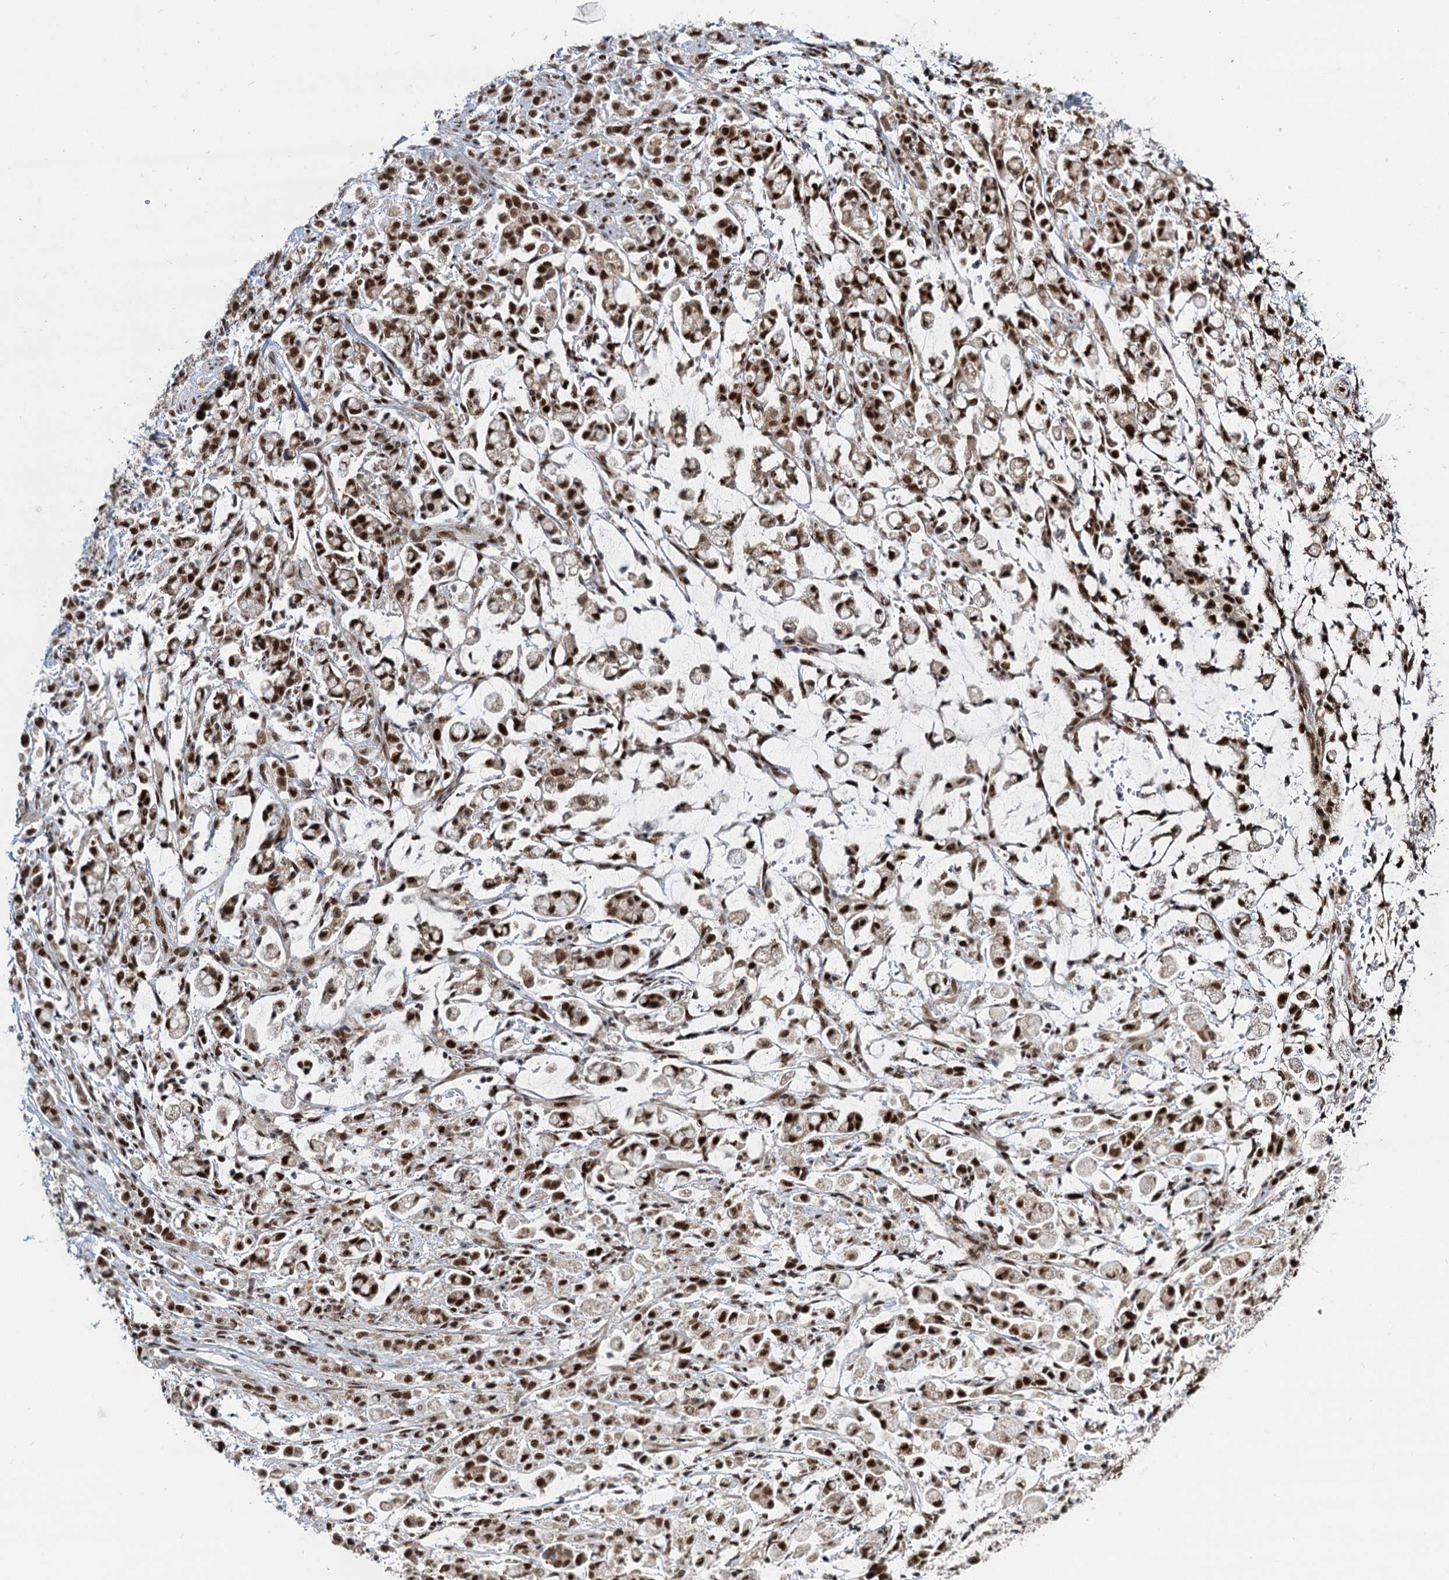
{"staining": {"intensity": "moderate", "quantity": ">75%", "location": "nuclear"}, "tissue": "stomach cancer", "cell_type": "Tumor cells", "image_type": "cancer", "snomed": [{"axis": "morphology", "description": "Adenocarcinoma, NOS"}, {"axis": "topography", "description": "Stomach"}], "caption": "Immunohistochemistry (DAB) staining of stomach adenocarcinoma reveals moderate nuclear protein positivity in about >75% of tumor cells. The staining was performed using DAB to visualize the protein expression in brown, while the nuclei were stained in blue with hematoxylin (Magnification: 20x).", "gene": "WBP4", "patient": {"sex": "female", "age": 60}}